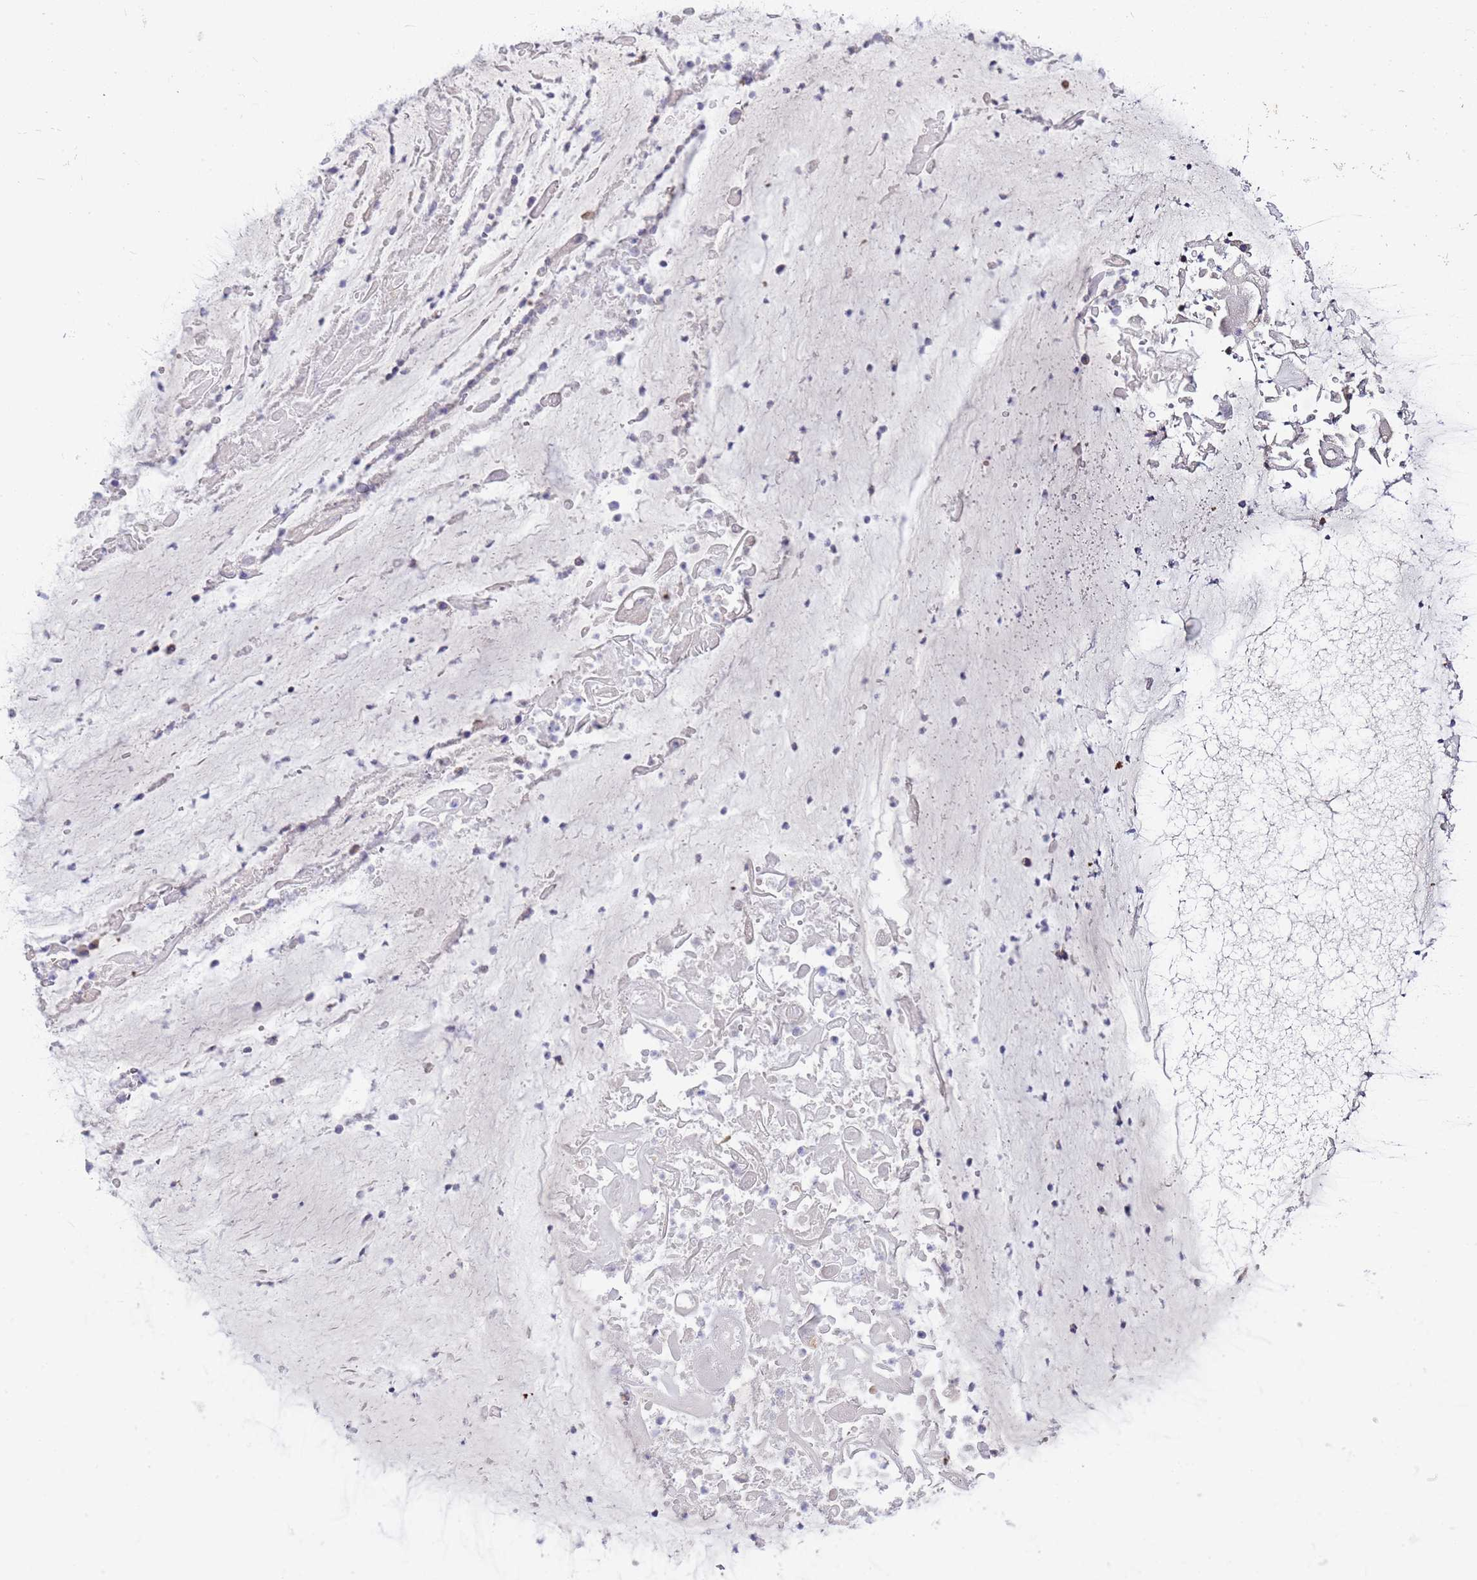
{"staining": {"intensity": "negative", "quantity": "none", "location": "none"}, "tissue": "adipose tissue", "cell_type": "Adipocytes", "image_type": "normal", "snomed": [{"axis": "morphology", "description": "Normal tissue, NOS"}, {"axis": "topography", "description": "Lymph node"}, {"axis": "topography", "description": "Cartilage tissue"}, {"axis": "topography", "description": "Bronchus"}], "caption": "This is an immunohistochemistry (IHC) photomicrograph of unremarkable adipose tissue. There is no positivity in adipocytes.", "gene": "ANAPC1", "patient": {"sex": "male", "age": 63}}